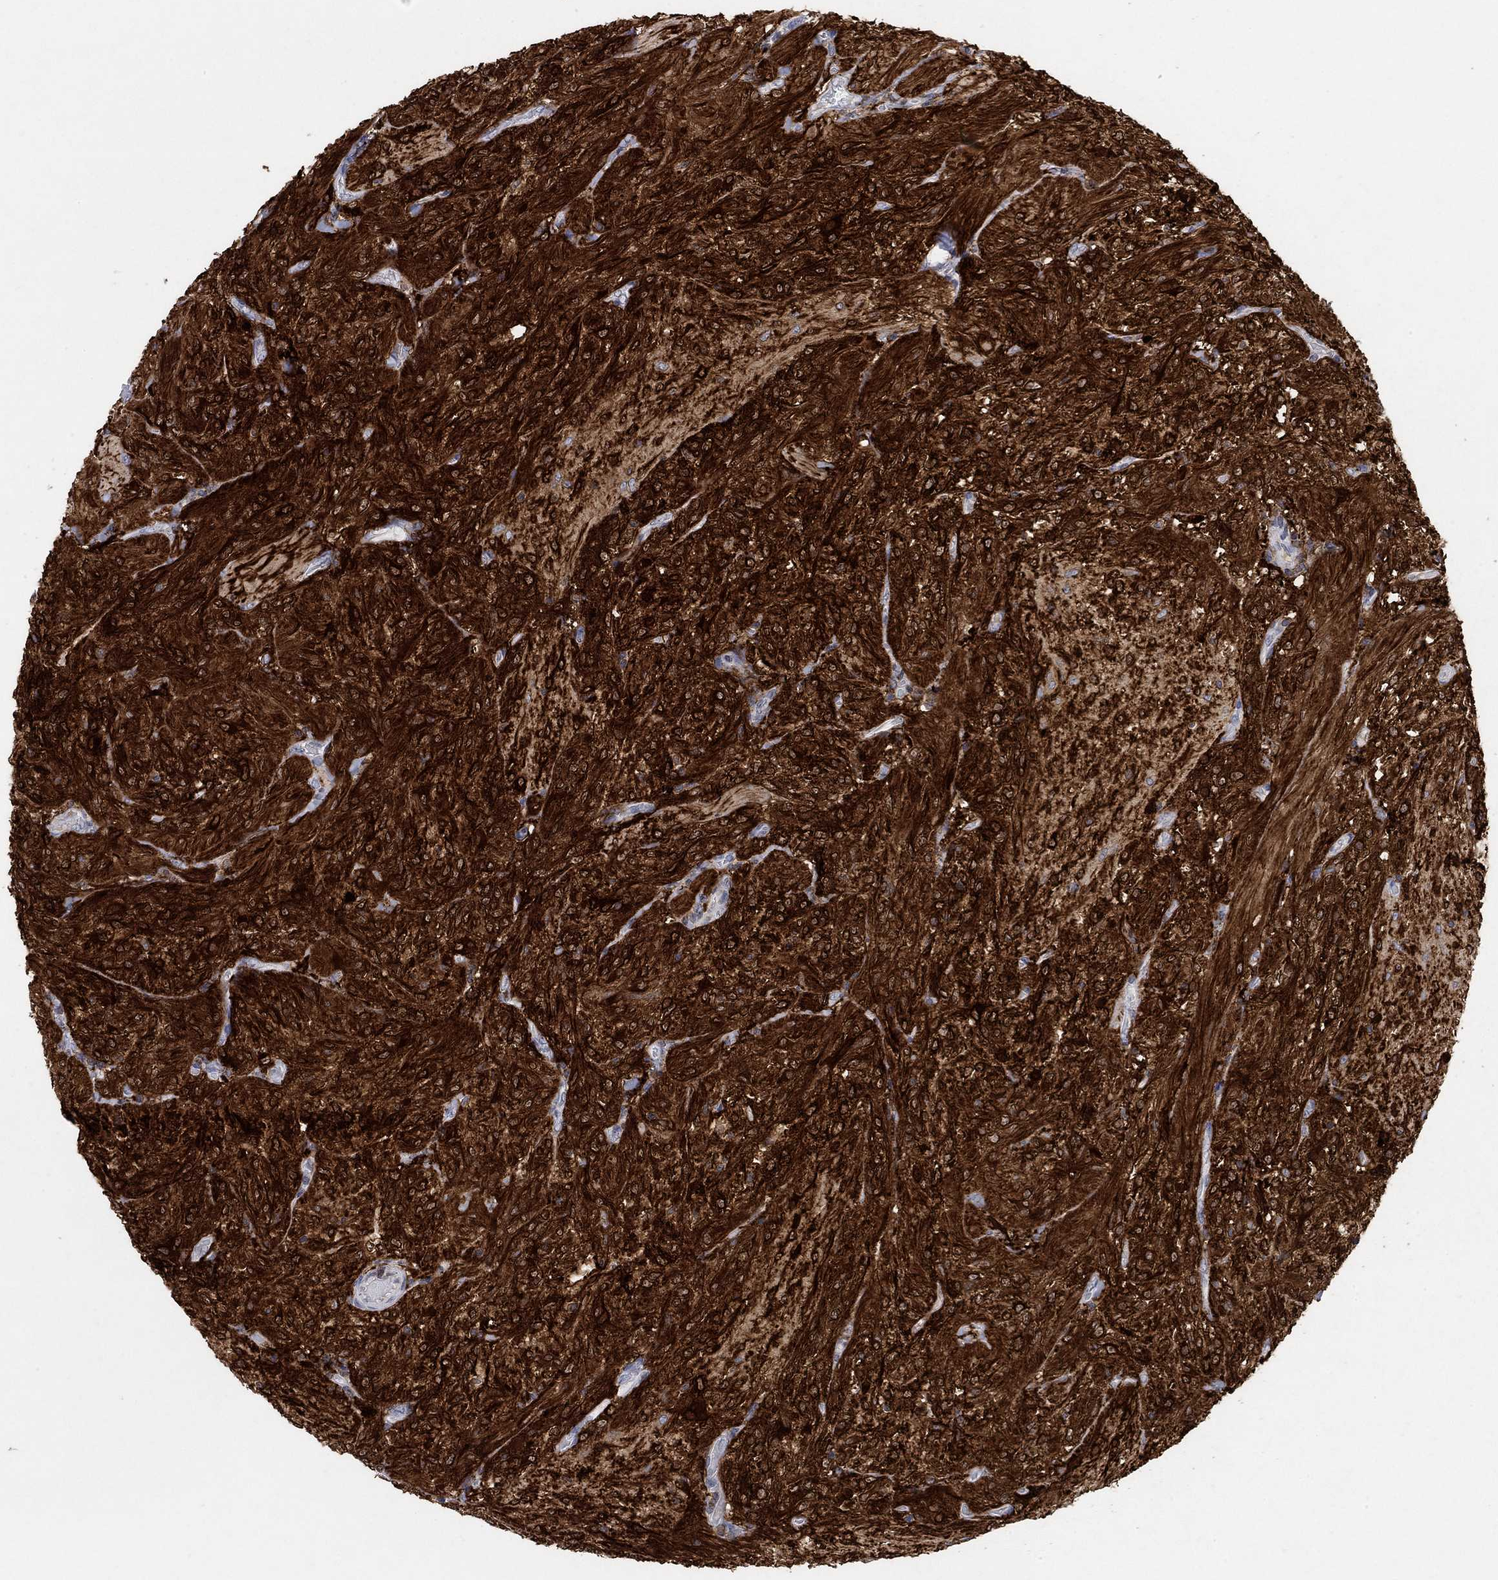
{"staining": {"intensity": "negative", "quantity": "none", "location": "none"}, "tissue": "glioma", "cell_type": "Tumor cells", "image_type": "cancer", "snomed": [{"axis": "morphology", "description": "Glioma, malignant, Low grade"}, {"axis": "topography", "description": "Brain"}], "caption": "This is an immunohistochemistry (IHC) histopathology image of human malignant glioma (low-grade). There is no expression in tumor cells.", "gene": "VAT1L", "patient": {"sex": "male", "age": 3}}